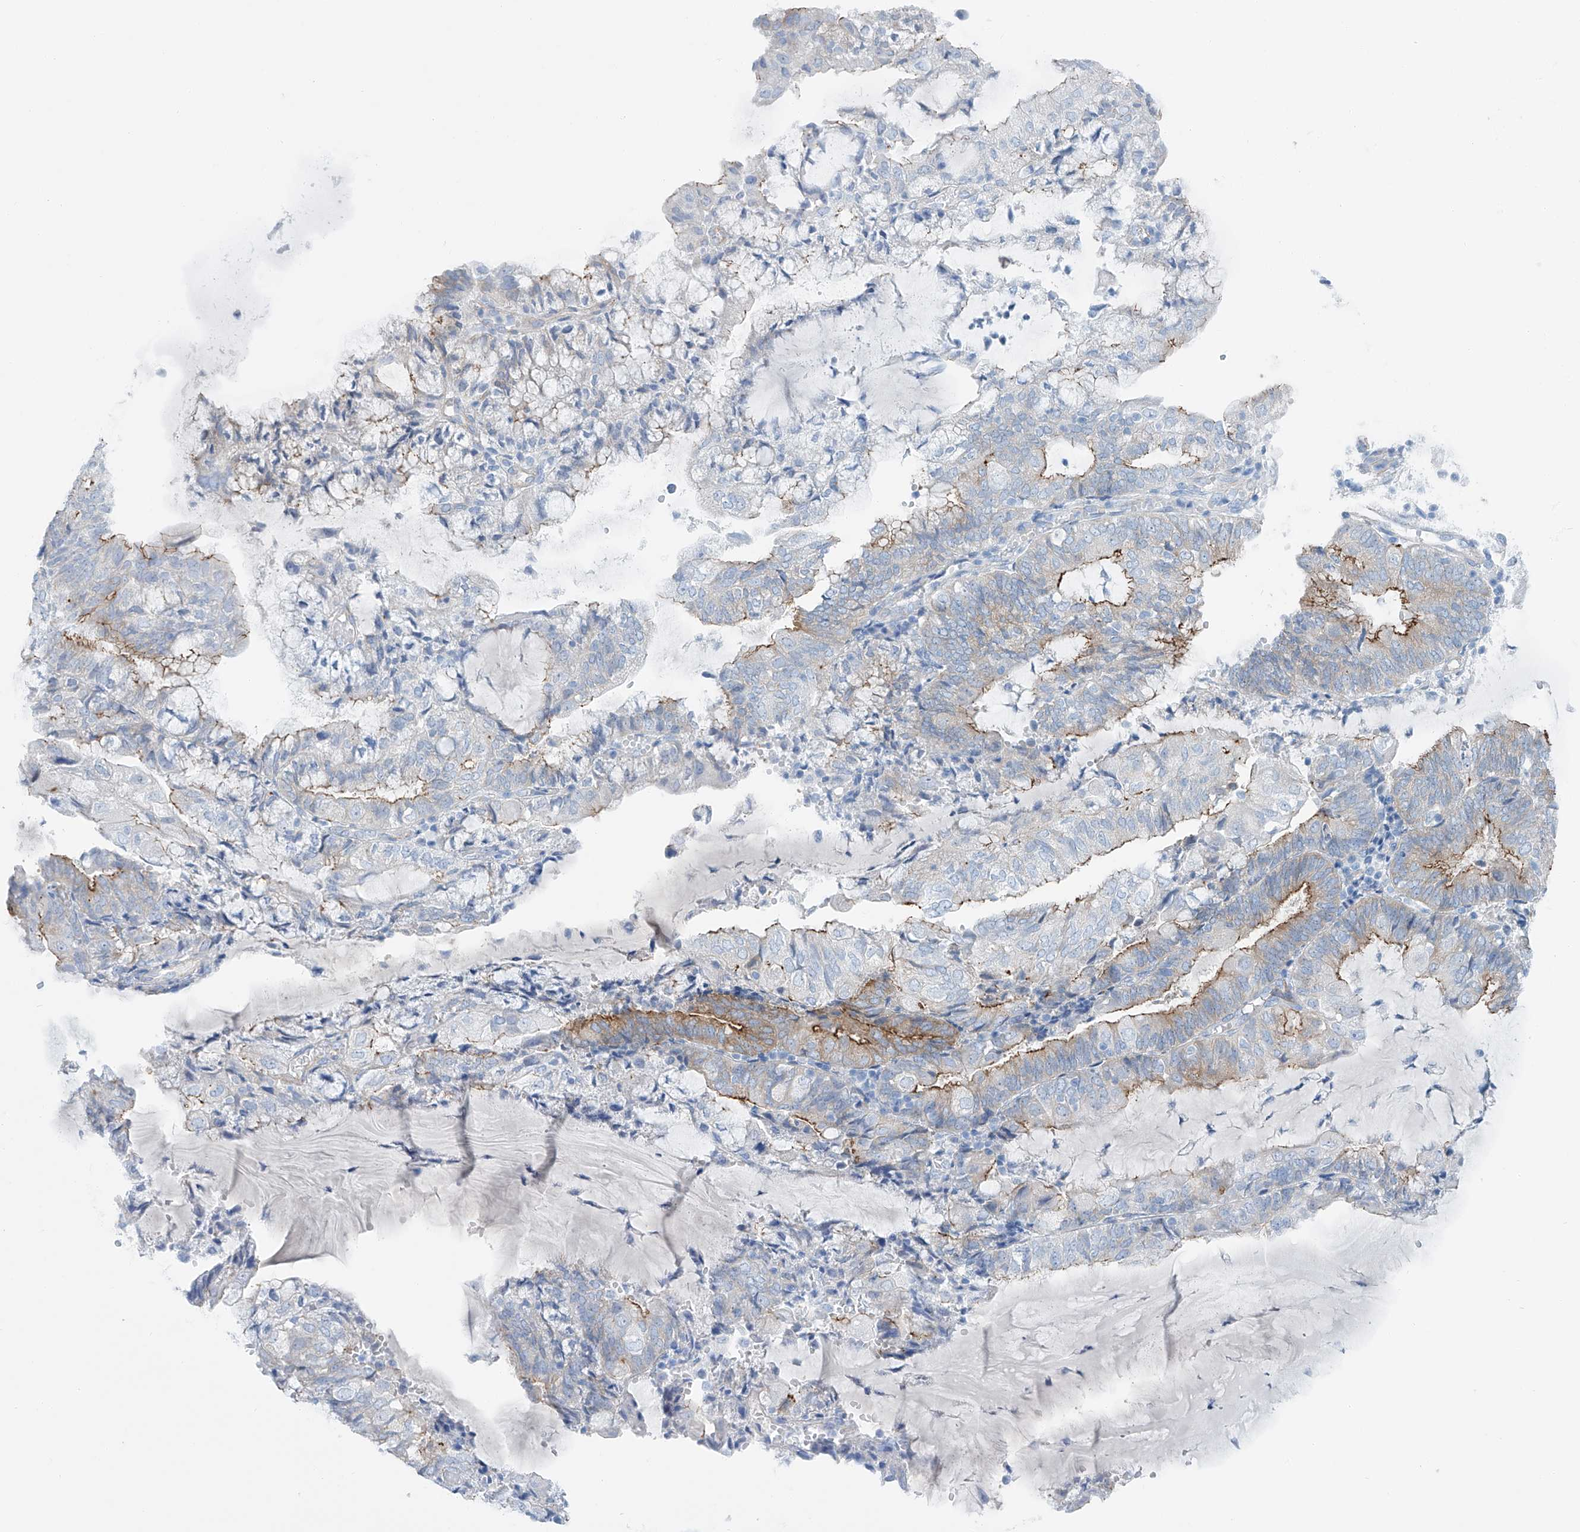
{"staining": {"intensity": "moderate", "quantity": "25%-75%", "location": "cytoplasmic/membranous"}, "tissue": "endometrial cancer", "cell_type": "Tumor cells", "image_type": "cancer", "snomed": [{"axis": "morphology", "description": "Adenocarcinoma, NOS"}, {"axis": "topography", "description": "Endometrium"}], "caption": "An IHC image of tumor tissue is shown. Protein staining in brown labels moderate cytoplasmic/membranous positivity in endometrial adenocarcinoma within tumor cells.", "gene": "MAGI1", "patient": {"sex": "female", "age": 81}}